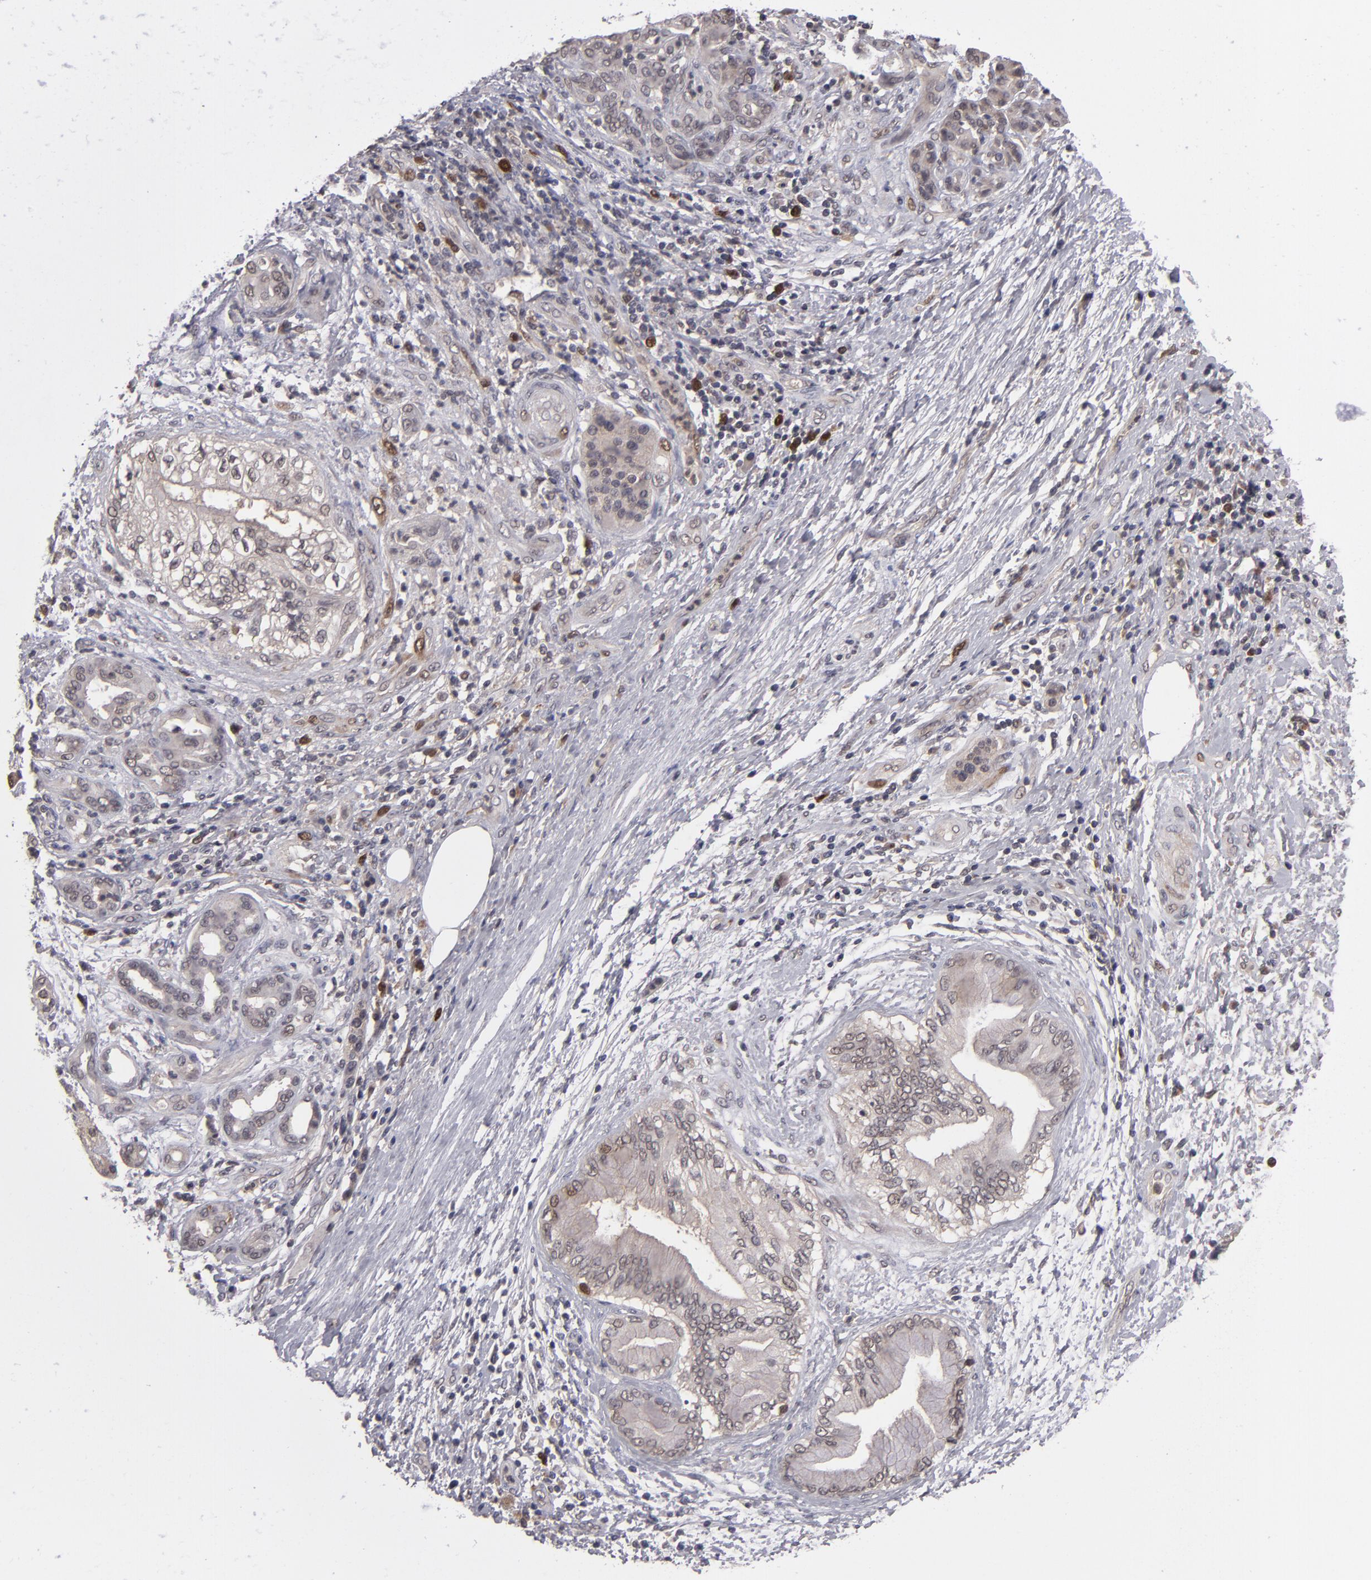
{"staining": {"intensity": "weak", "quantity": ">75%", "location": "cytoplasmic/membranous"}, "tissue": "pancreatic cancer", "cell_type": "Tumor cells", "image_type": "cancer", "snomed": [{"axis": "morphology", "description": "Adenocarcinoma, NOS"}, {"axis": "topography", "description": "Pancreas"}], "caption": "Pancreatic cancer was stained to show a protein in brown. There is low levels of weak cytoplasmic/membranous staining in approximately >75% of tumor cells.", "gene": "TYMS", "patient": {"sex": "female", "age": 70}}